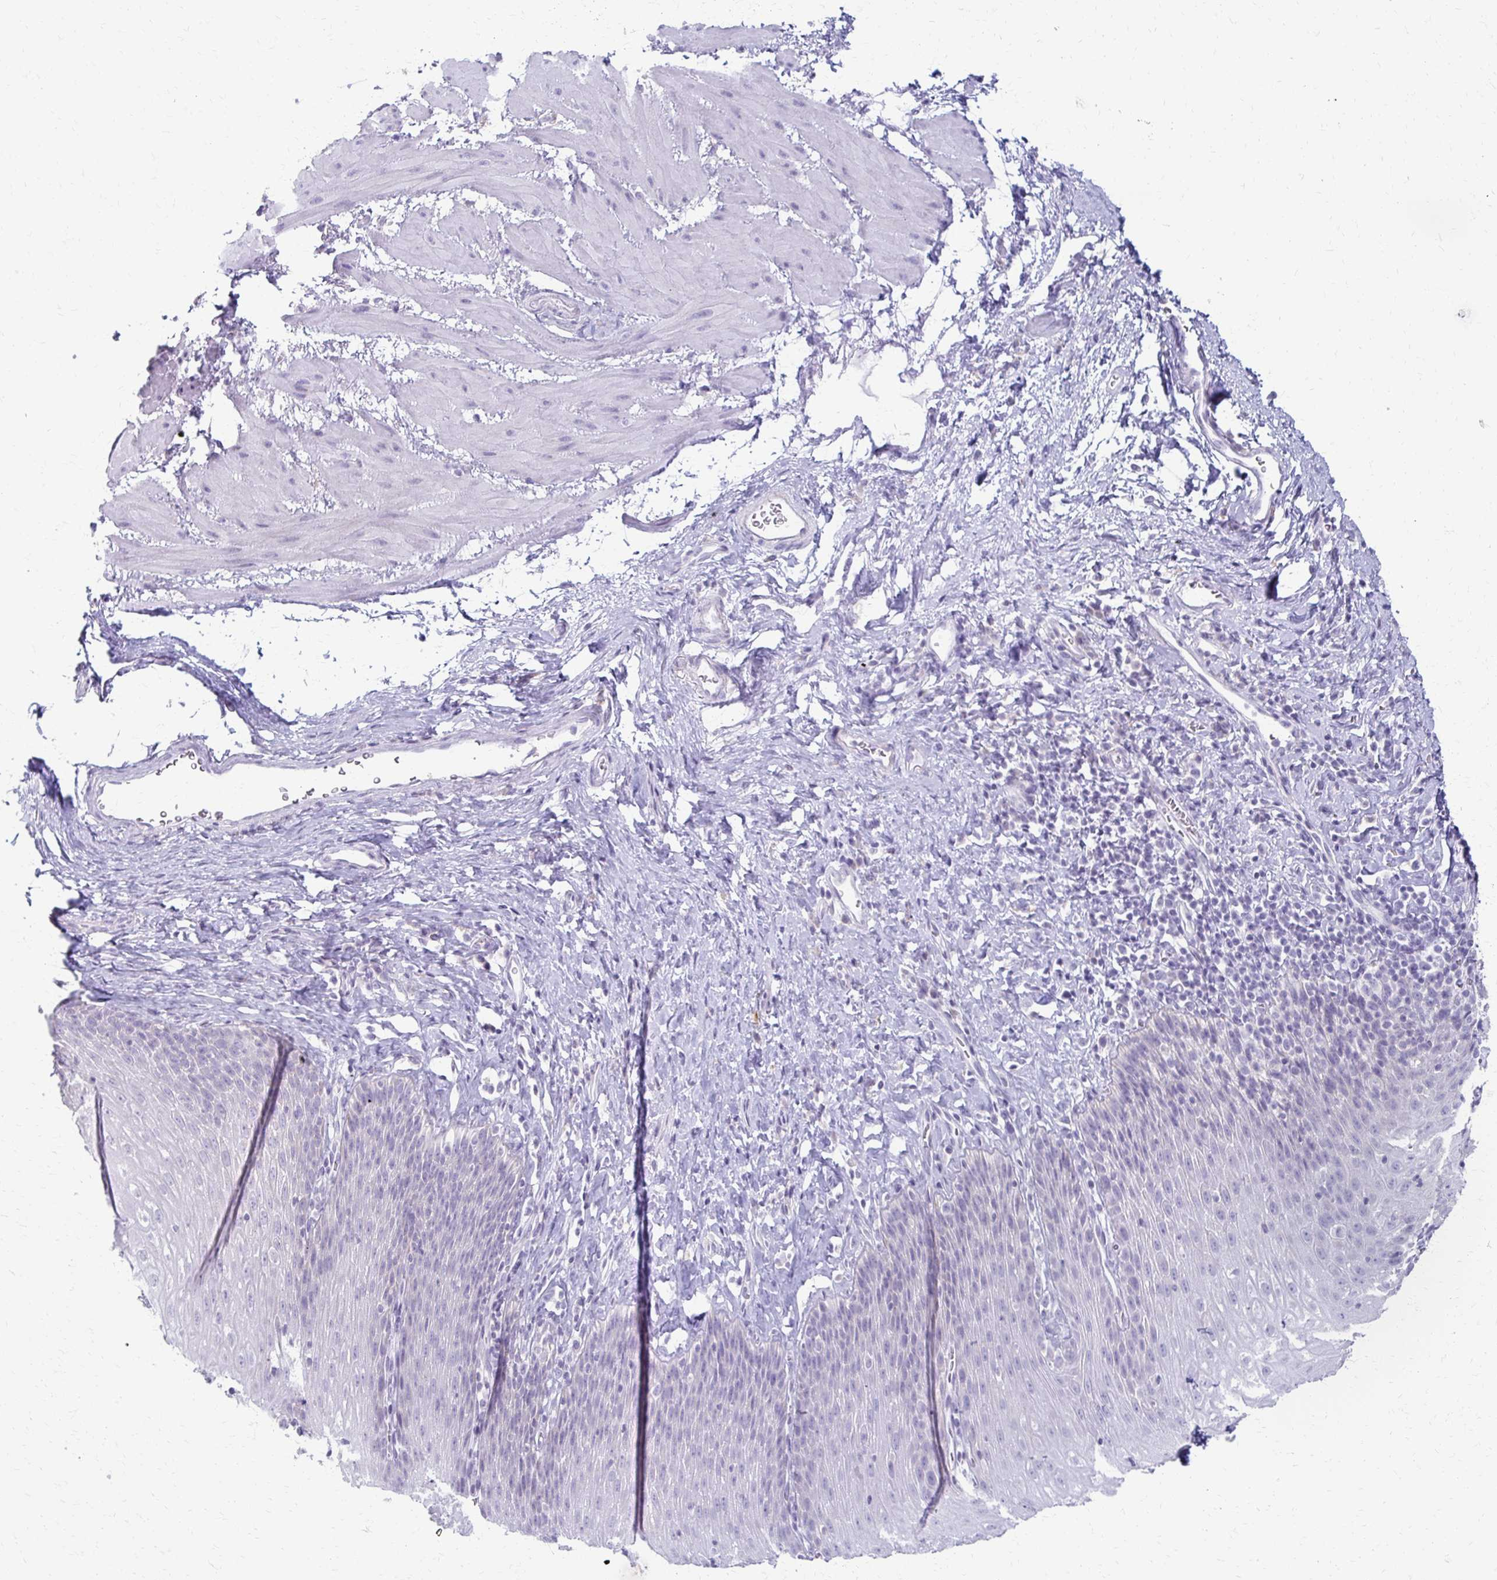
{"staining": {"intensity": "negative", "quantity": "none", "location": "none"}, "tissue": "esophagus", "cell_type": "Squamous epithelial cells", "image_type": "normal", "snomed": [{"axis": "morphology", "description": "Normal tissue, NOS"}, {"axis": "topography", "description": "Esophagus"}], "caption": "High magnification brightfield microscopy of benign esophagus stained with DAB (3,3'-diaminobenzidine) (brown) and counterstained with hematoxylin (blue): squamous epithelial cells show no significant expression. (Brightfield microscopy of DAB immunohistochemistry (IHC) at high magnification).", "gene": "FCGR2A", "patient": {"sex": "female", "age": 61}}